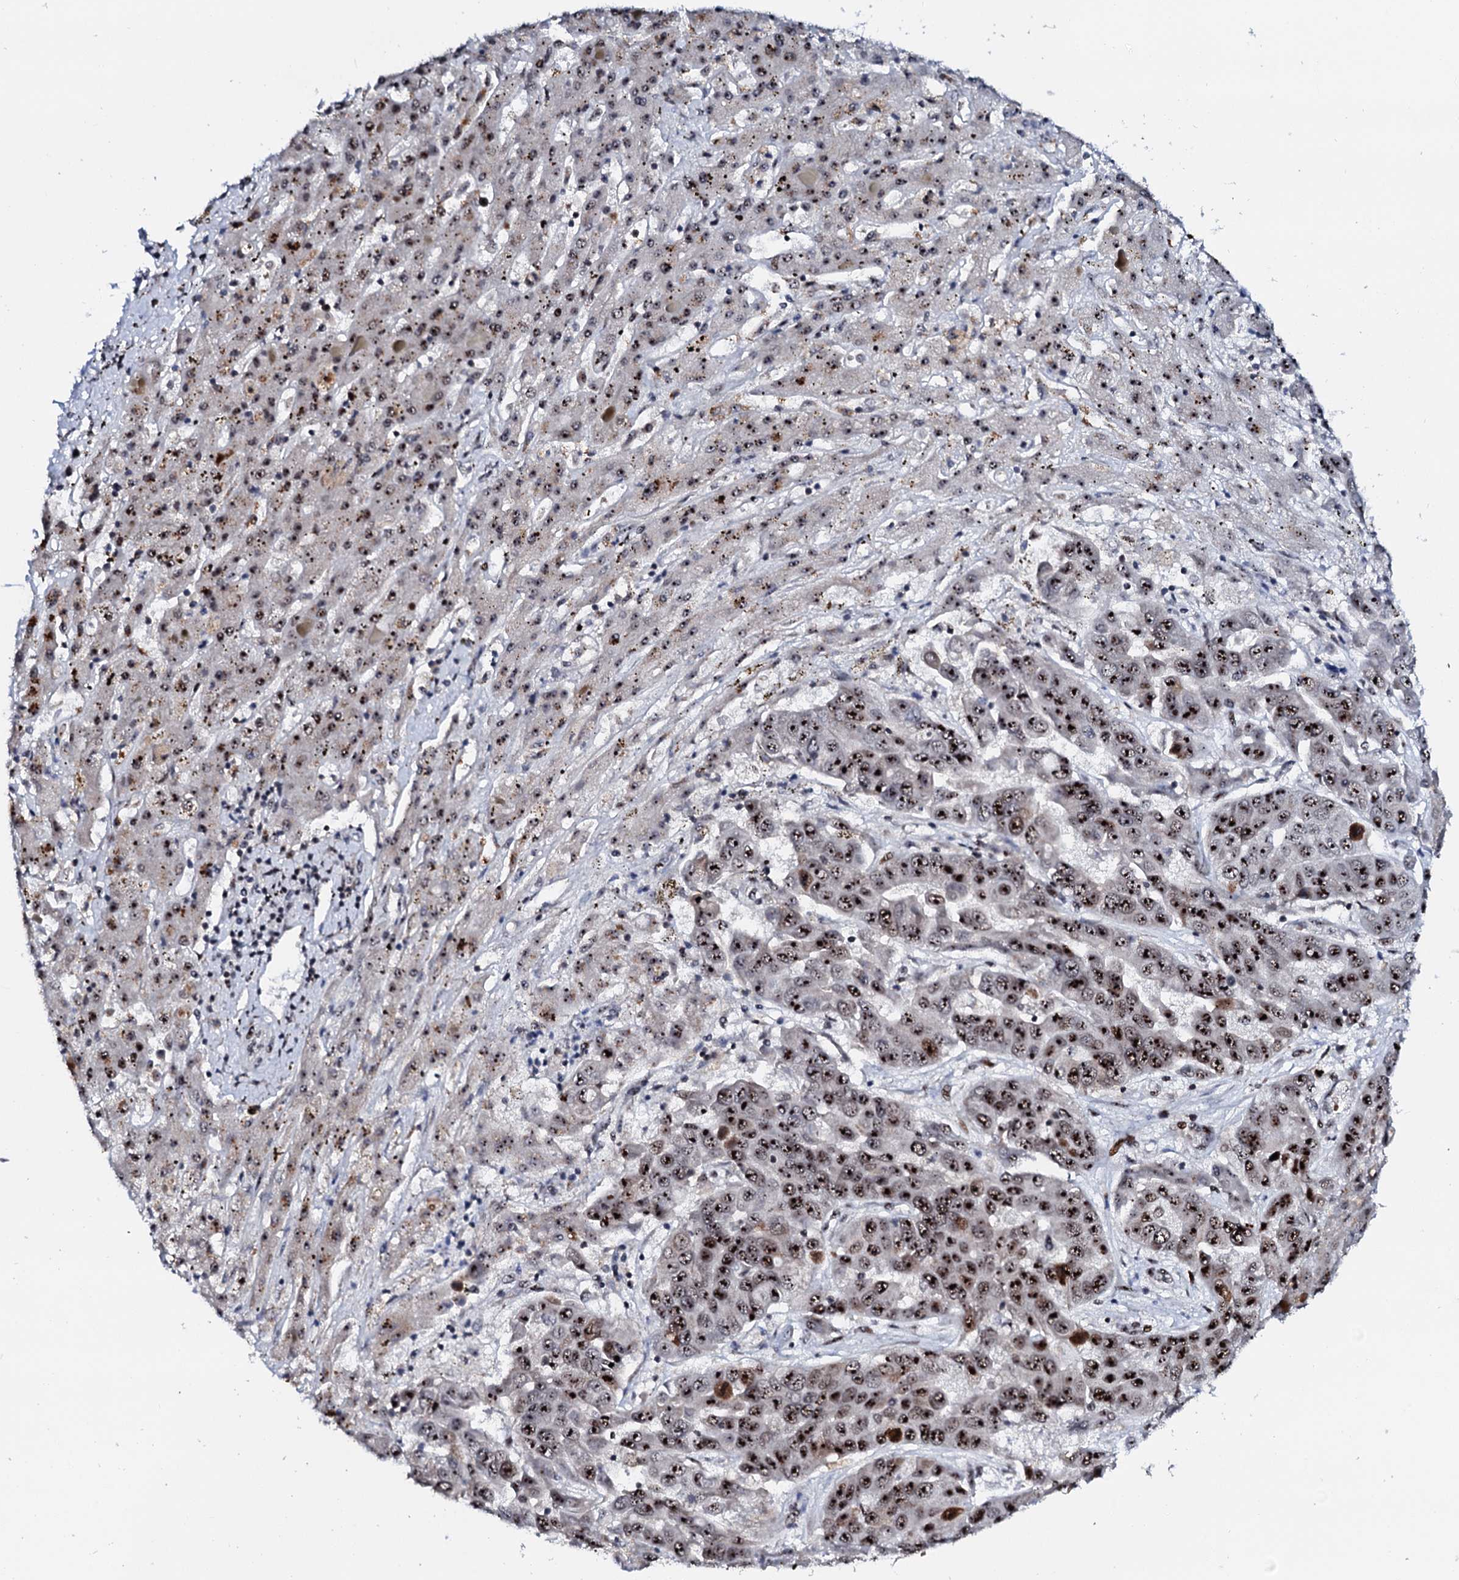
{"staining": {"intensity": "strong", "quantity": ">75%", "location": "nuclear"}, "tissue": "liver cancer", "cell_type": "Tumor cells", "image_type": "cancer", "snomed": [{"axis": "morphology", "description": "Cholangiocarcinoma"}, {"axis": "topography", "description": "Liver"}], "caption": "A micrograph showing strong nuclear positivity in approximately >75% of tumor cells in liver cholangiocarcinoma, as visualized by brown immunohistochemical staining.", "gene": "NEUROG3", "patient": {"sex": "female", "age": 52}}